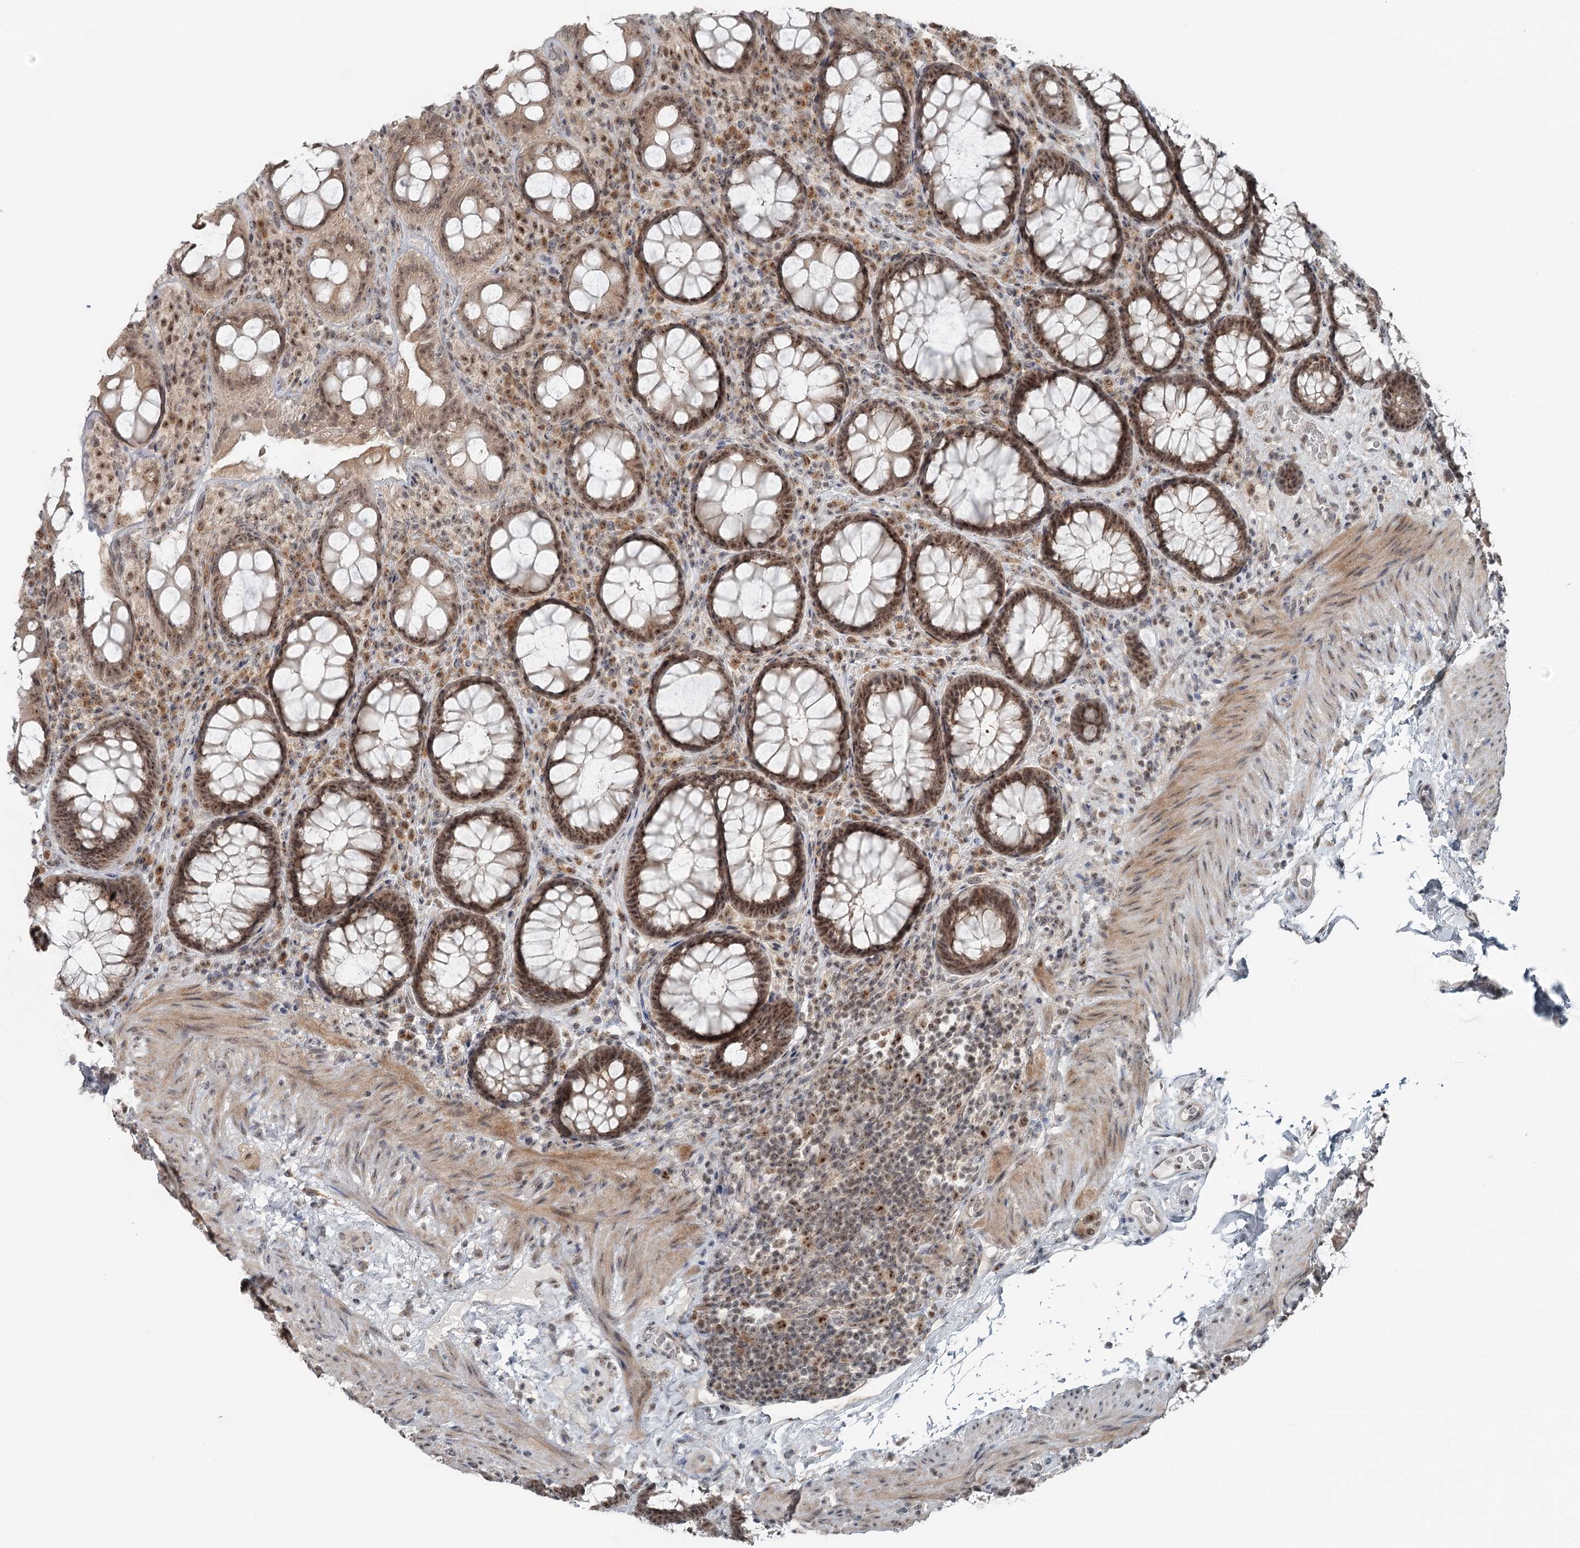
{"staining": {"intensity": "moderate", "quantity": ">75%", "location": "cytoplasmic/membranous,nuclear"}, "tissue": "rectum", "cell_type": "Glandular cells", "image_type": "normal", "snomed": [{"axis": "morphology", "description": "Normal tissue, NOS"}, {"axis": "topography", "description": "Rectum"}], "caption": "Immunohistochemical staining of benign rectum reveals >75% levels of moderate cytoplasmic/membranous,nuclear protein expression in approximately >75% of glandular cells.", "gene": "EXOSC1", "patient": {"sex": "male", "age": 83}}